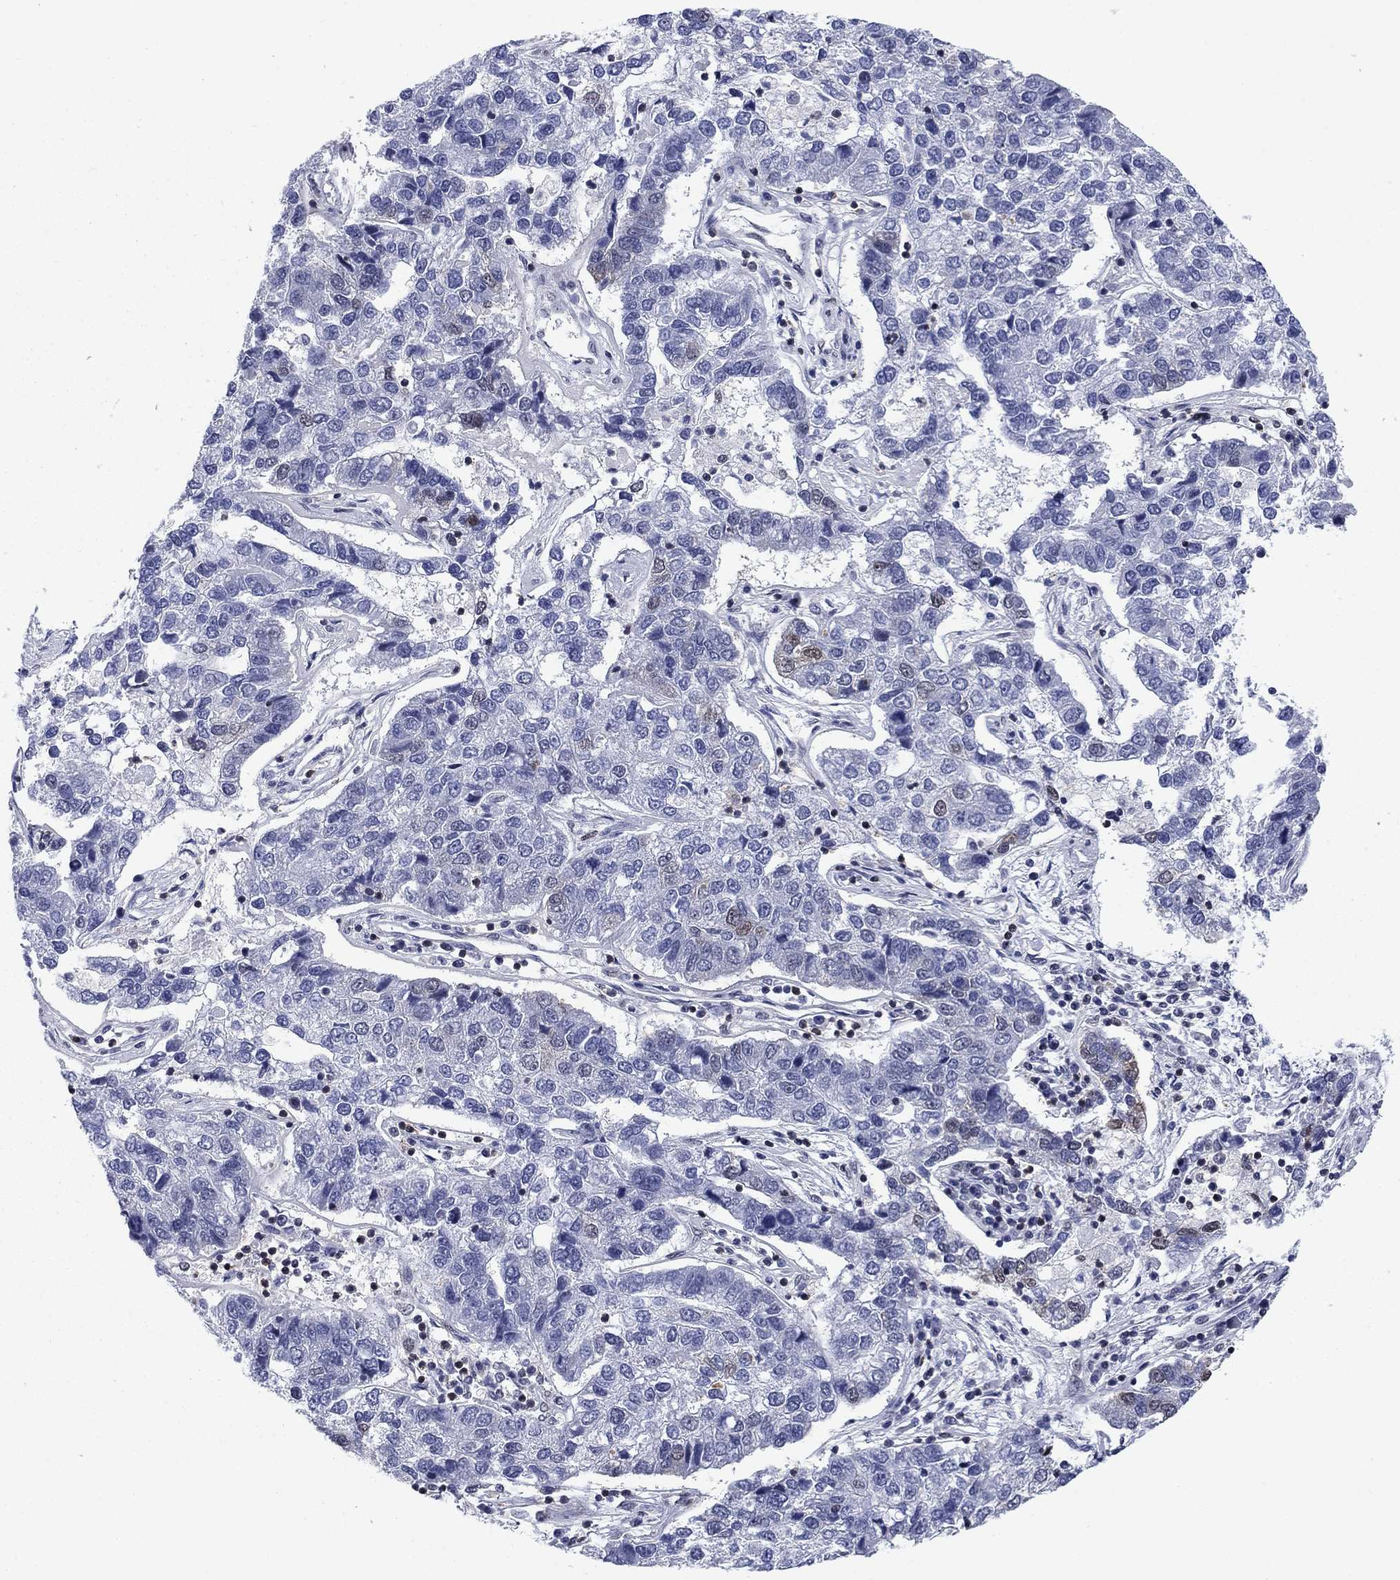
{"staining": {"intensity": "moderate", "quantity": "<25%", "location": "nuclear"}, "tissue": "pancreatic cancer", "cell_type": "Tumor cells", "image_type": "cancer", "snomed": [{"axis": "morphology", "description": "Adenocarcinoma, NOS"}, {"axis": "topography", "description": "Pancreas"}], "caption": "Brown immunohistochemical staining in adenocarcinoma (pancreatic) displays moderate nuclear expression in about <25% of tumor cells.", "gene": "RPRD1B", "patient": {"sex": "female", "age": 61}}